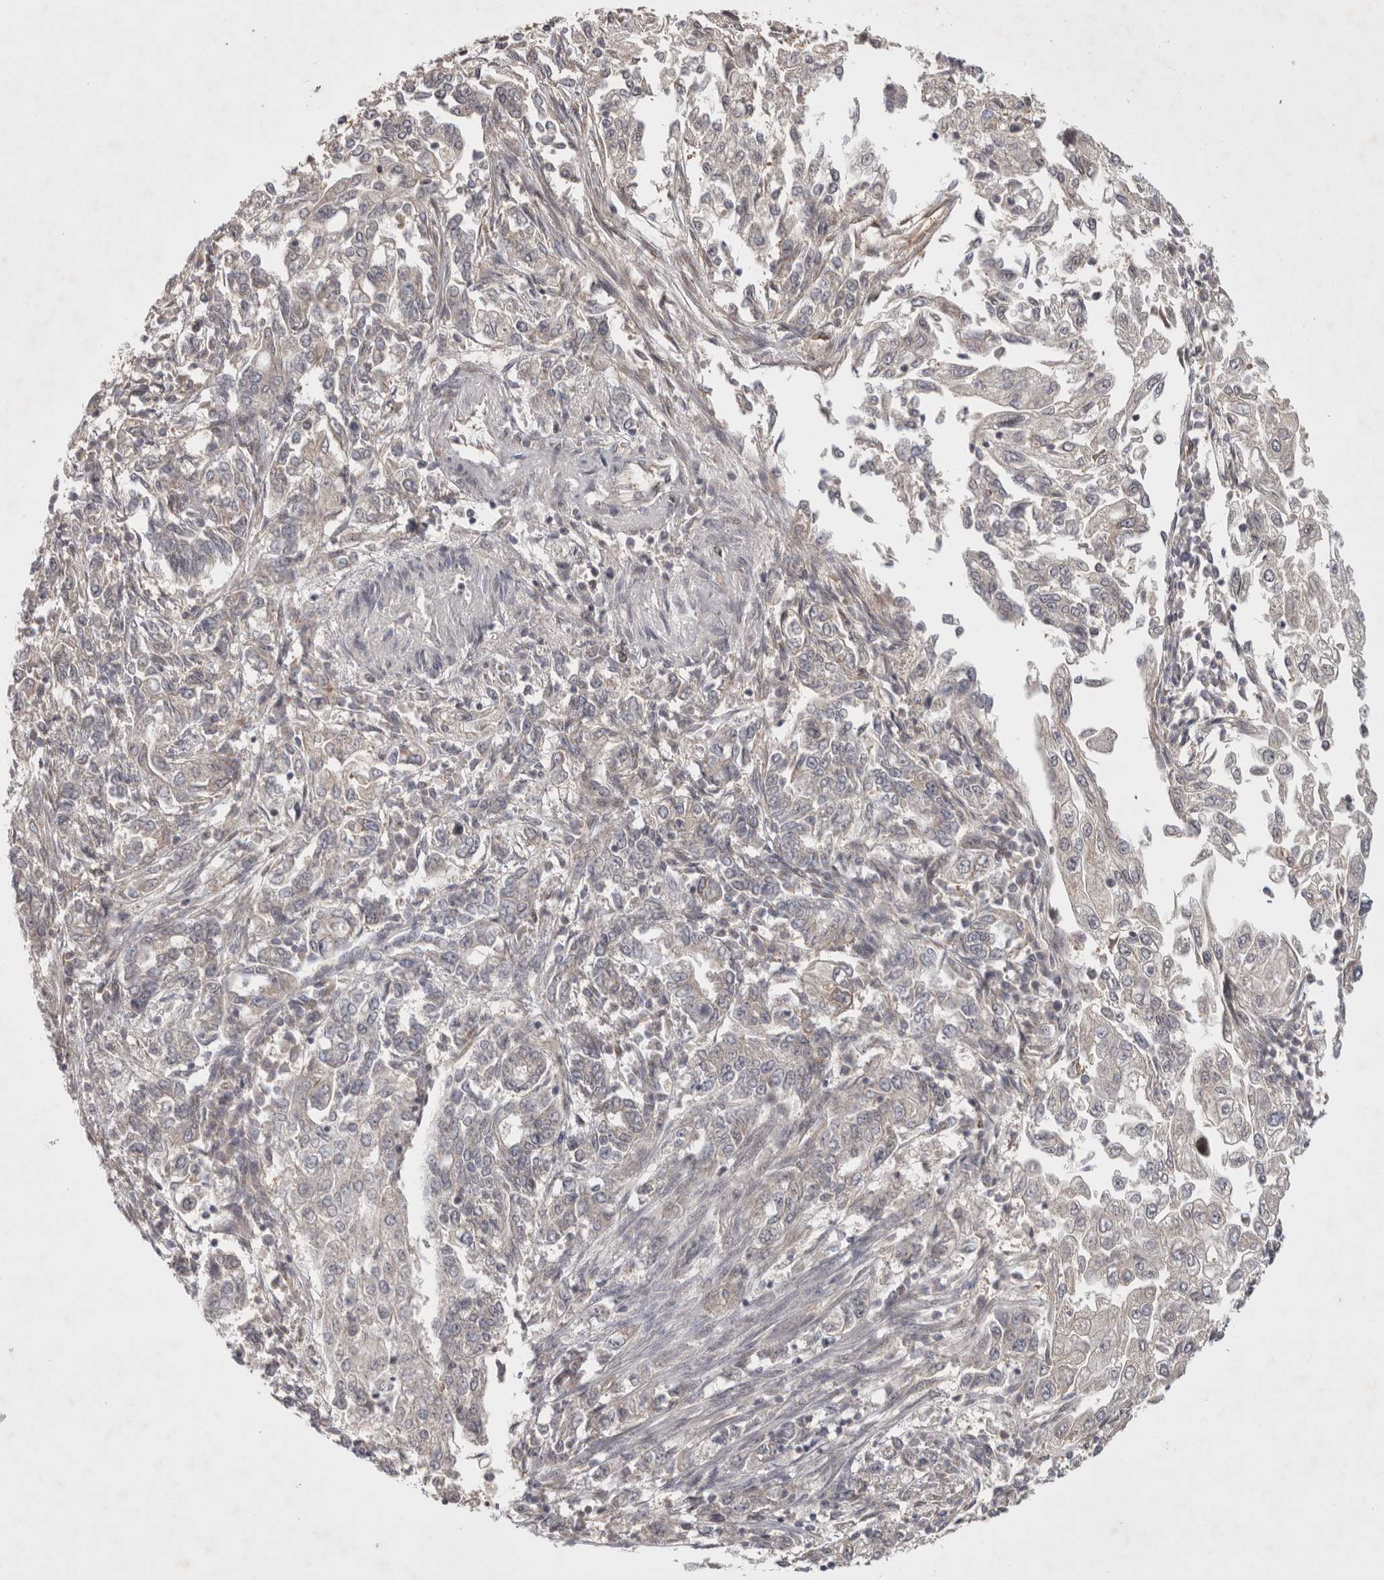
{"staining": {"intensity": "negative", "quantity": "none", "location": "none"}, "tissue": "endometrial cancer", "cell_type": "Tumor cells", "image_type": "cancer", "snomed": [{"axis": "morphology", "description": "Adenocarcinoma, NOS"}, {"axis": "topography", "description": "Endometrium"}], "caption": "Tumor cells are negative for protein expression in human endometrial adenocarcinoma.", "gene": "ZNF318", "patient": {"sex": "female", "age": 49}}